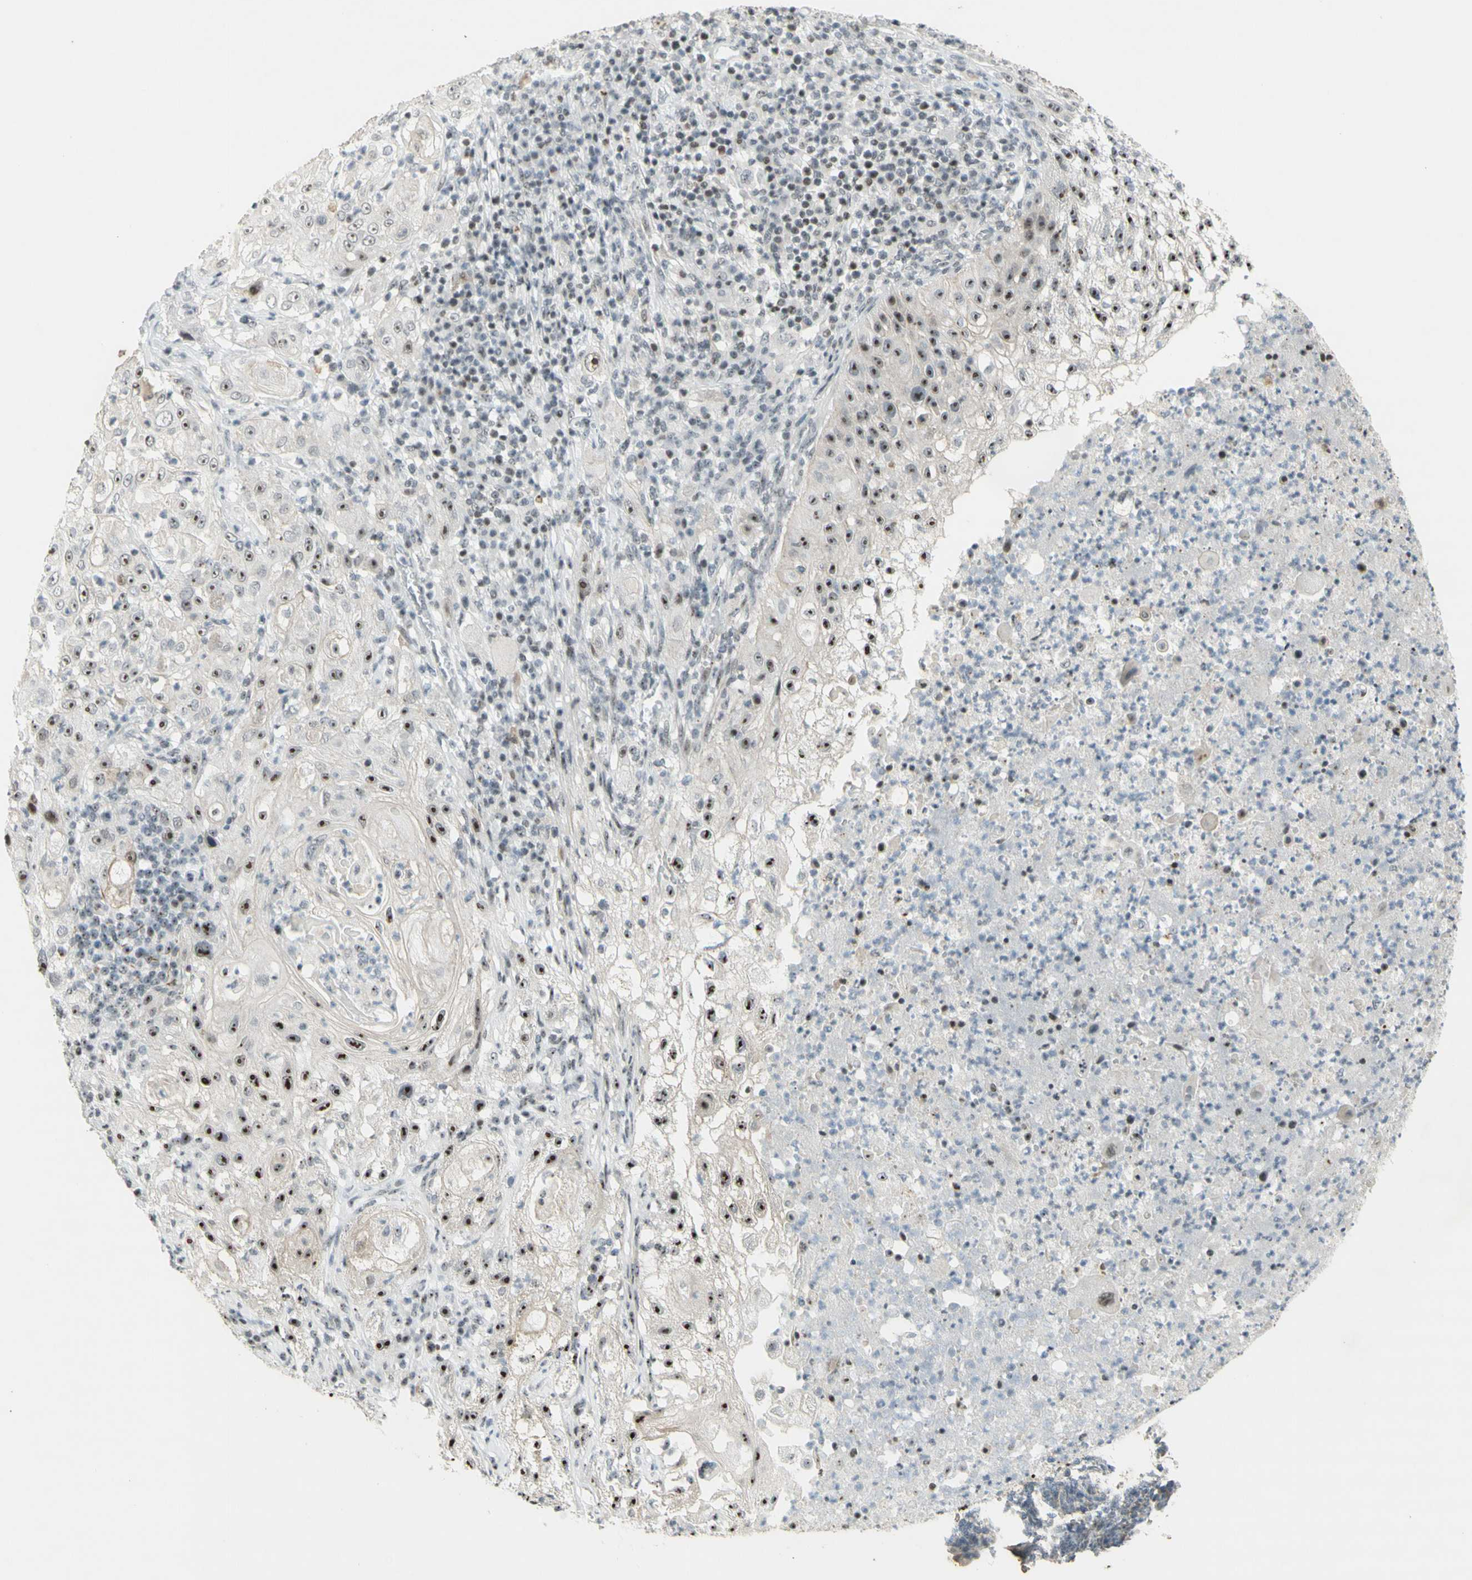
{"staining": {"intensity": "strong", "quantity": ">75%", "location": "nuclear"}, "tissue": "lung cancer", "cell_type": "Tumor cells", "image_type": "cancer", "snomed": [{"axis": "morphology", "description": "Inflammation, NOS"}, {"axis": "morphology", "description": "Squamous cell carcinoma, NOS"}, {"axis": "topography", "description": "Lymph node"}, {"axis": "topography", "description": "Soft tissue"}, {"axis": "topography", "description": "Lung"}], "caption": "High-power microscopy captured an immunohistochemistry image of lung cancer (squamous cell carcinoma), revealing strong nuclear staining in about >75% of tumor cells.", "gene": "IRF1", "patient": {"sex": "male", "age": 66}}